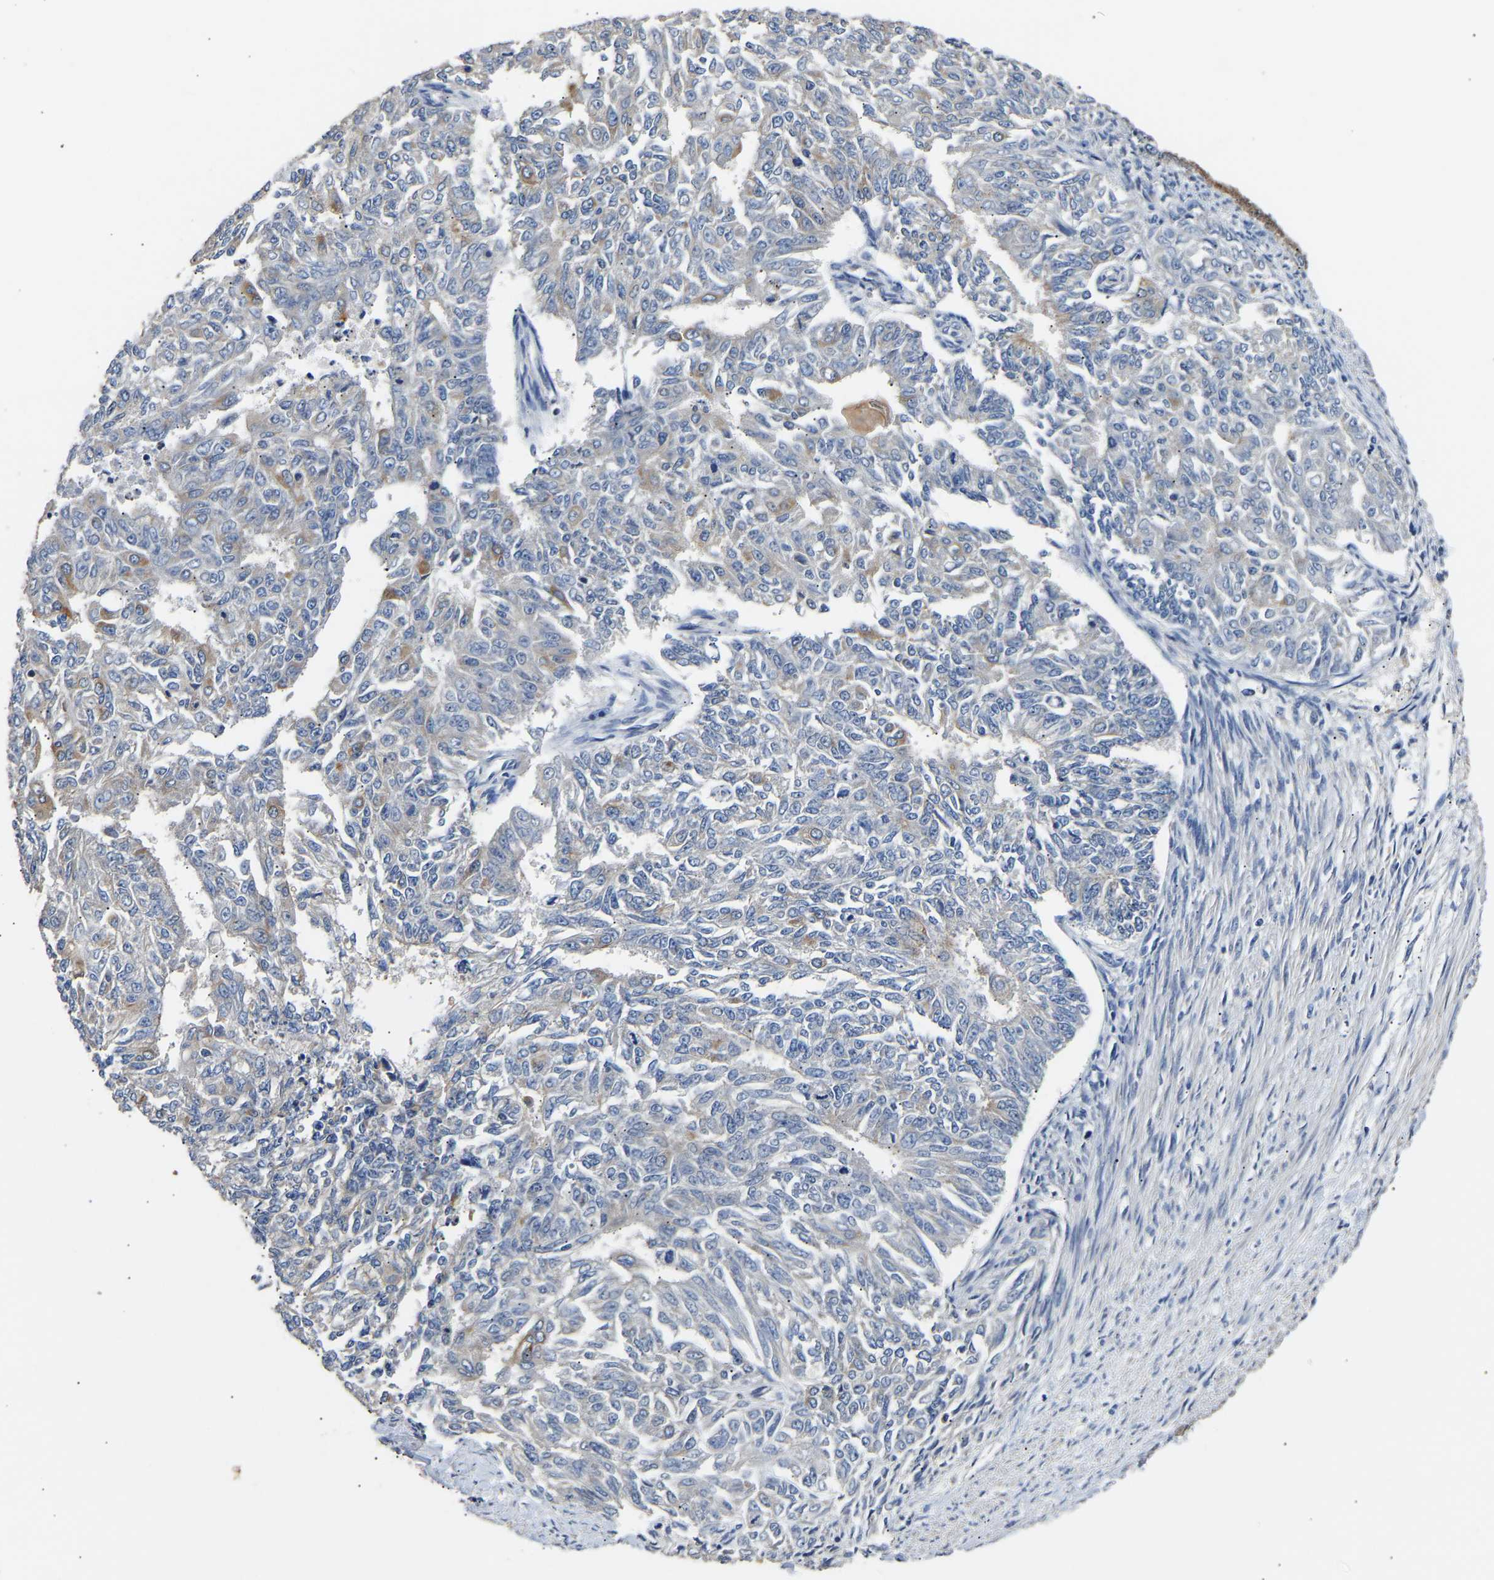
{"staining": {"intensity": "negative", "quantity": "none", "location": "none"}, "tissue": "endometrial cancer", "cell_type": "Tumor cells", "image_type": "cancer", "snomed": [{"axis": "morphology", "description": "Adenocarcinoma, NOS"}, {"axis": "topography", "description": "Endometrium"}], "caption": "Immunohistochemistry (IHC) photomicrograph of human adenocarcinoma (endometrial) stained for a protein (brown), which displays no staining in tumor cells.", "gene": "LRBA", "patient": {"sex": "female", "age": 32}}